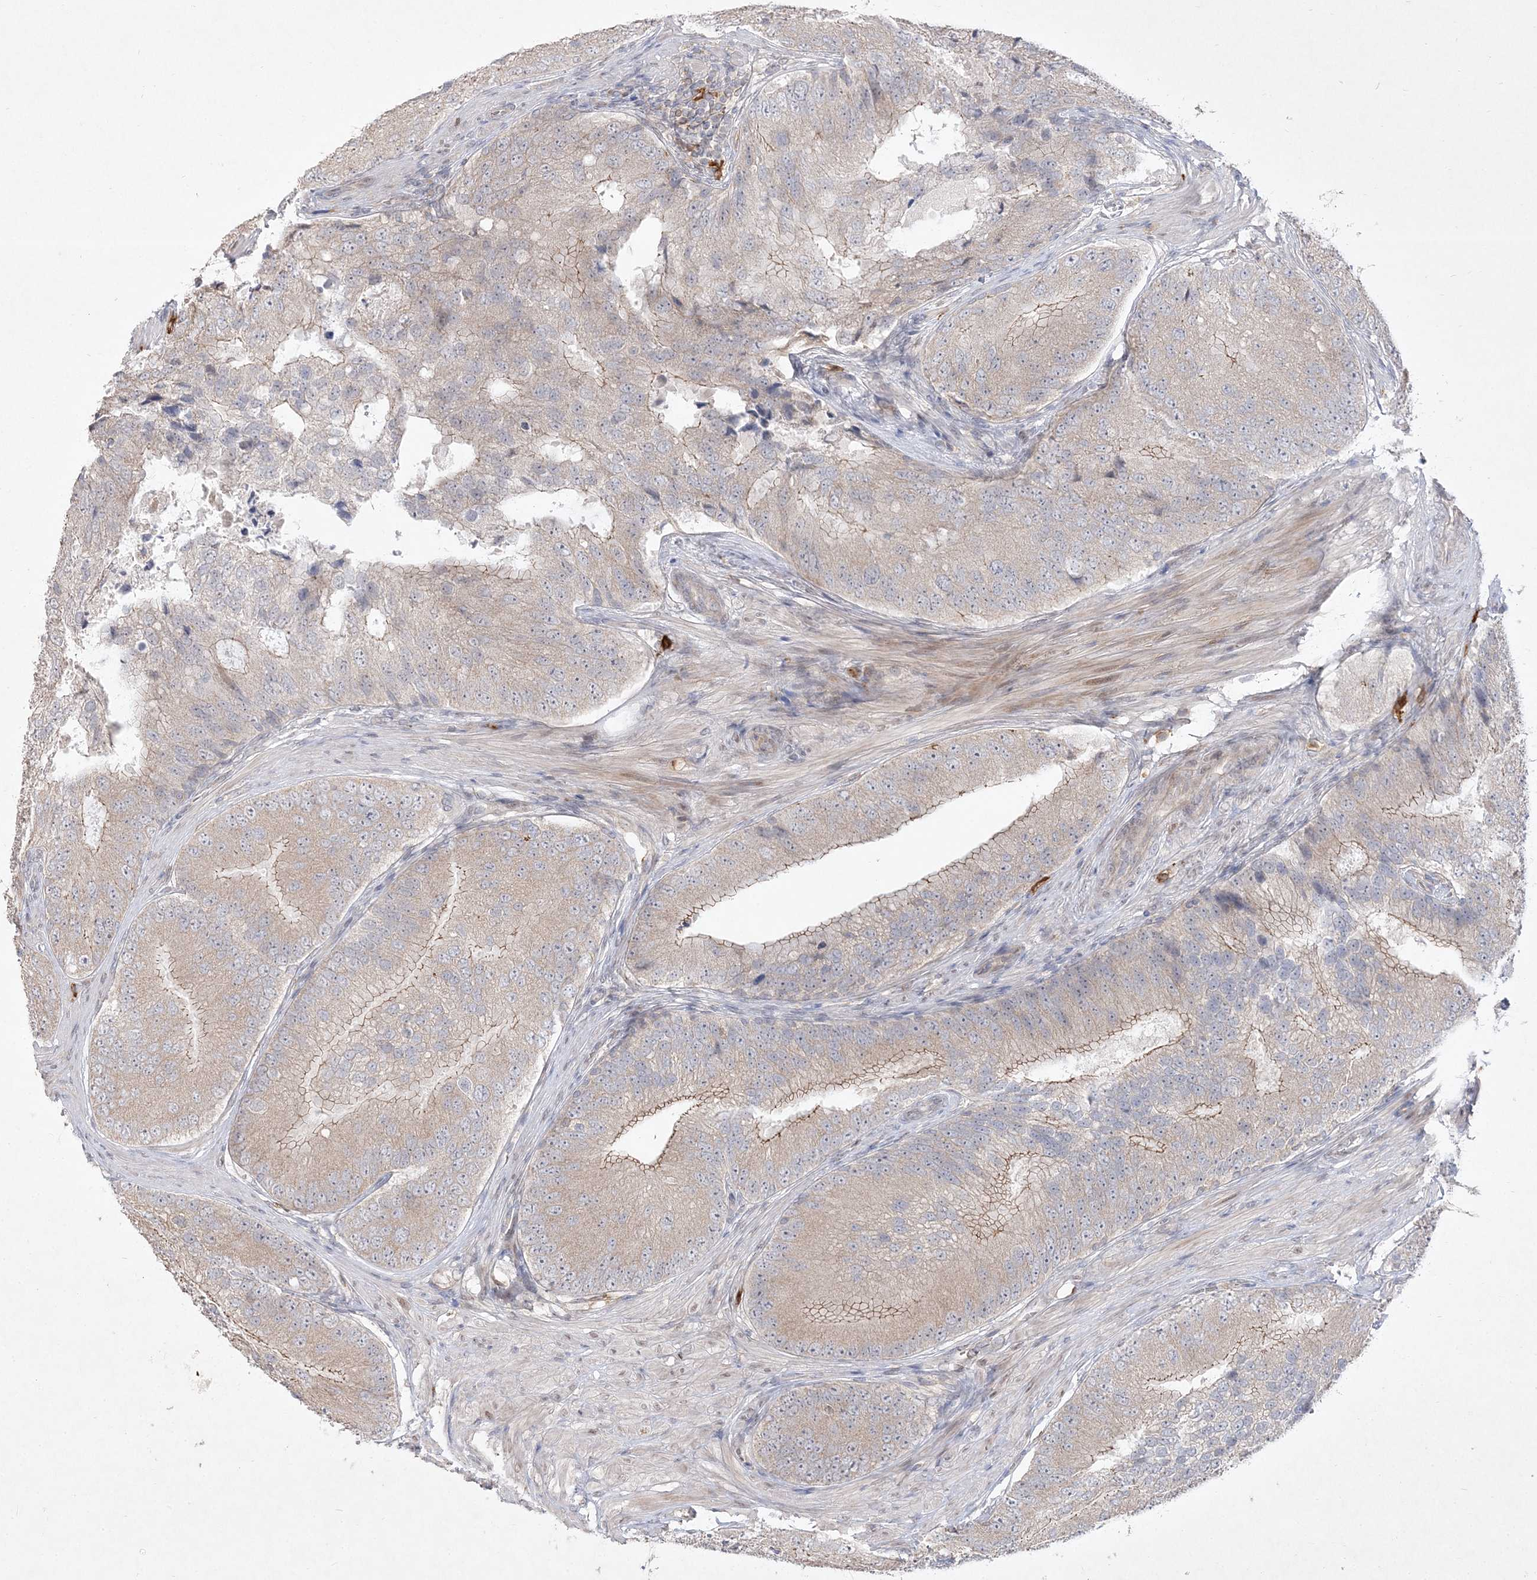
{"staining": {"intensity": "moderate", "quantity": "<25%", "location": "cytoplasmic/membranous"}, "tissue": "prostate cancer", "cell_type": "Tumor cells", "image_type": "cancer", "snomed": [{"axis": "morphology", "description": "Adenocarcinoma, High grade"}, {"axis": "topography", "description": "Prostate"}], "caption": "There is low levels of moderate cytoplasmic/membranous staining in tumor cells of prostate cancer, as demonstrated by immunohistochemical staining (brown color).", "gene": "CLNK", "patient": {"sex": "male", "age": 70}}